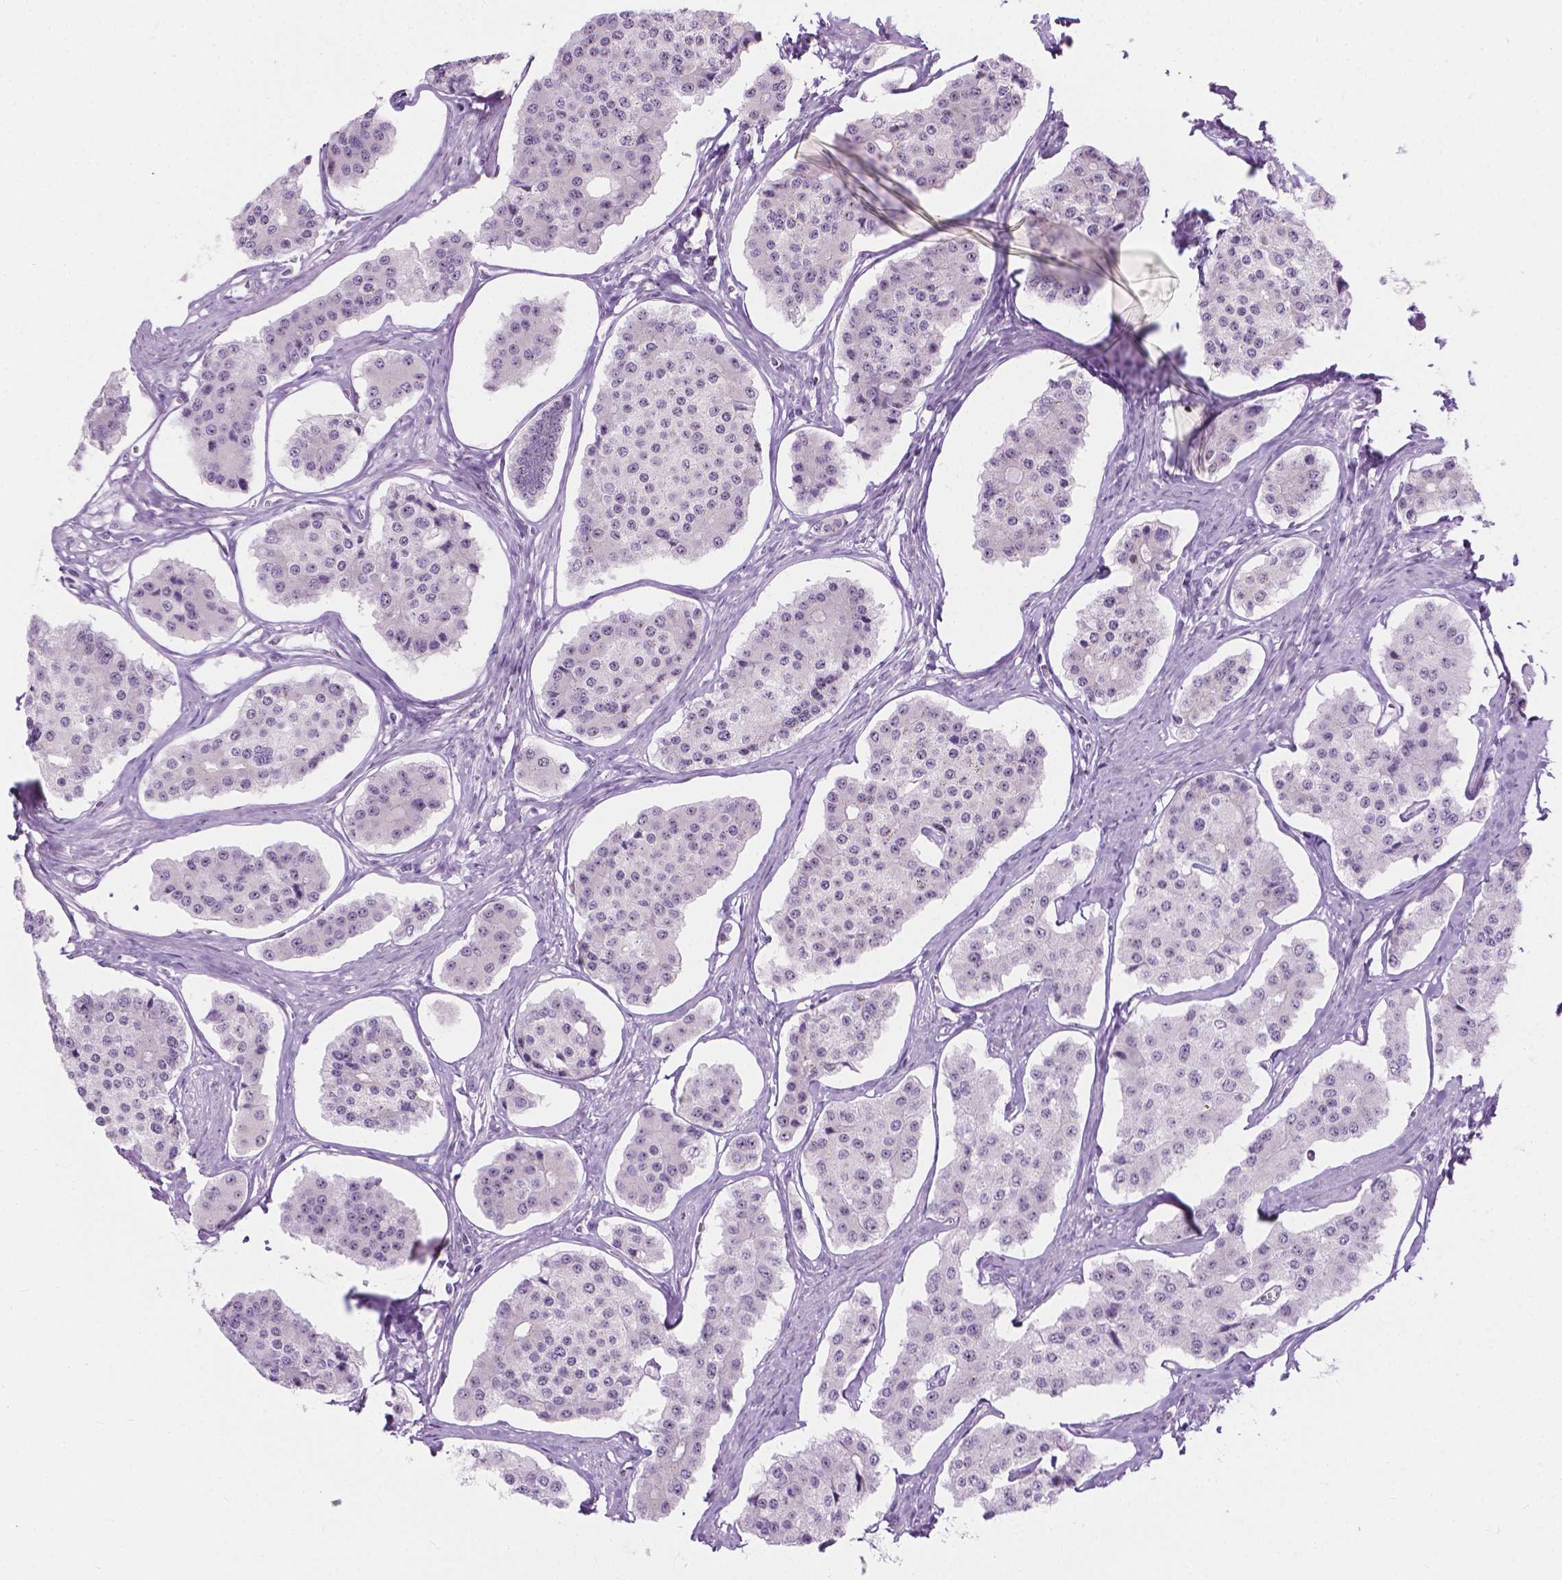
{"staining": {"intensity": "weak", "quantity": "<25%", "location": "nuclear"}, "tissue": "carcinoid", "cell_type": "Tumor cells", "image_type": "cancer", "snomed": [{"axis": "morphology", "description": "Carcinoid, malignant, NOS"}, {"axis": "topography", "description": "Small intestine"}], "caption": "Micrograph shows no significant protein positivity in tumor cells of carcinoid.", "gene": "NOL7", "patient": {"sex": "female", "age": 65}}